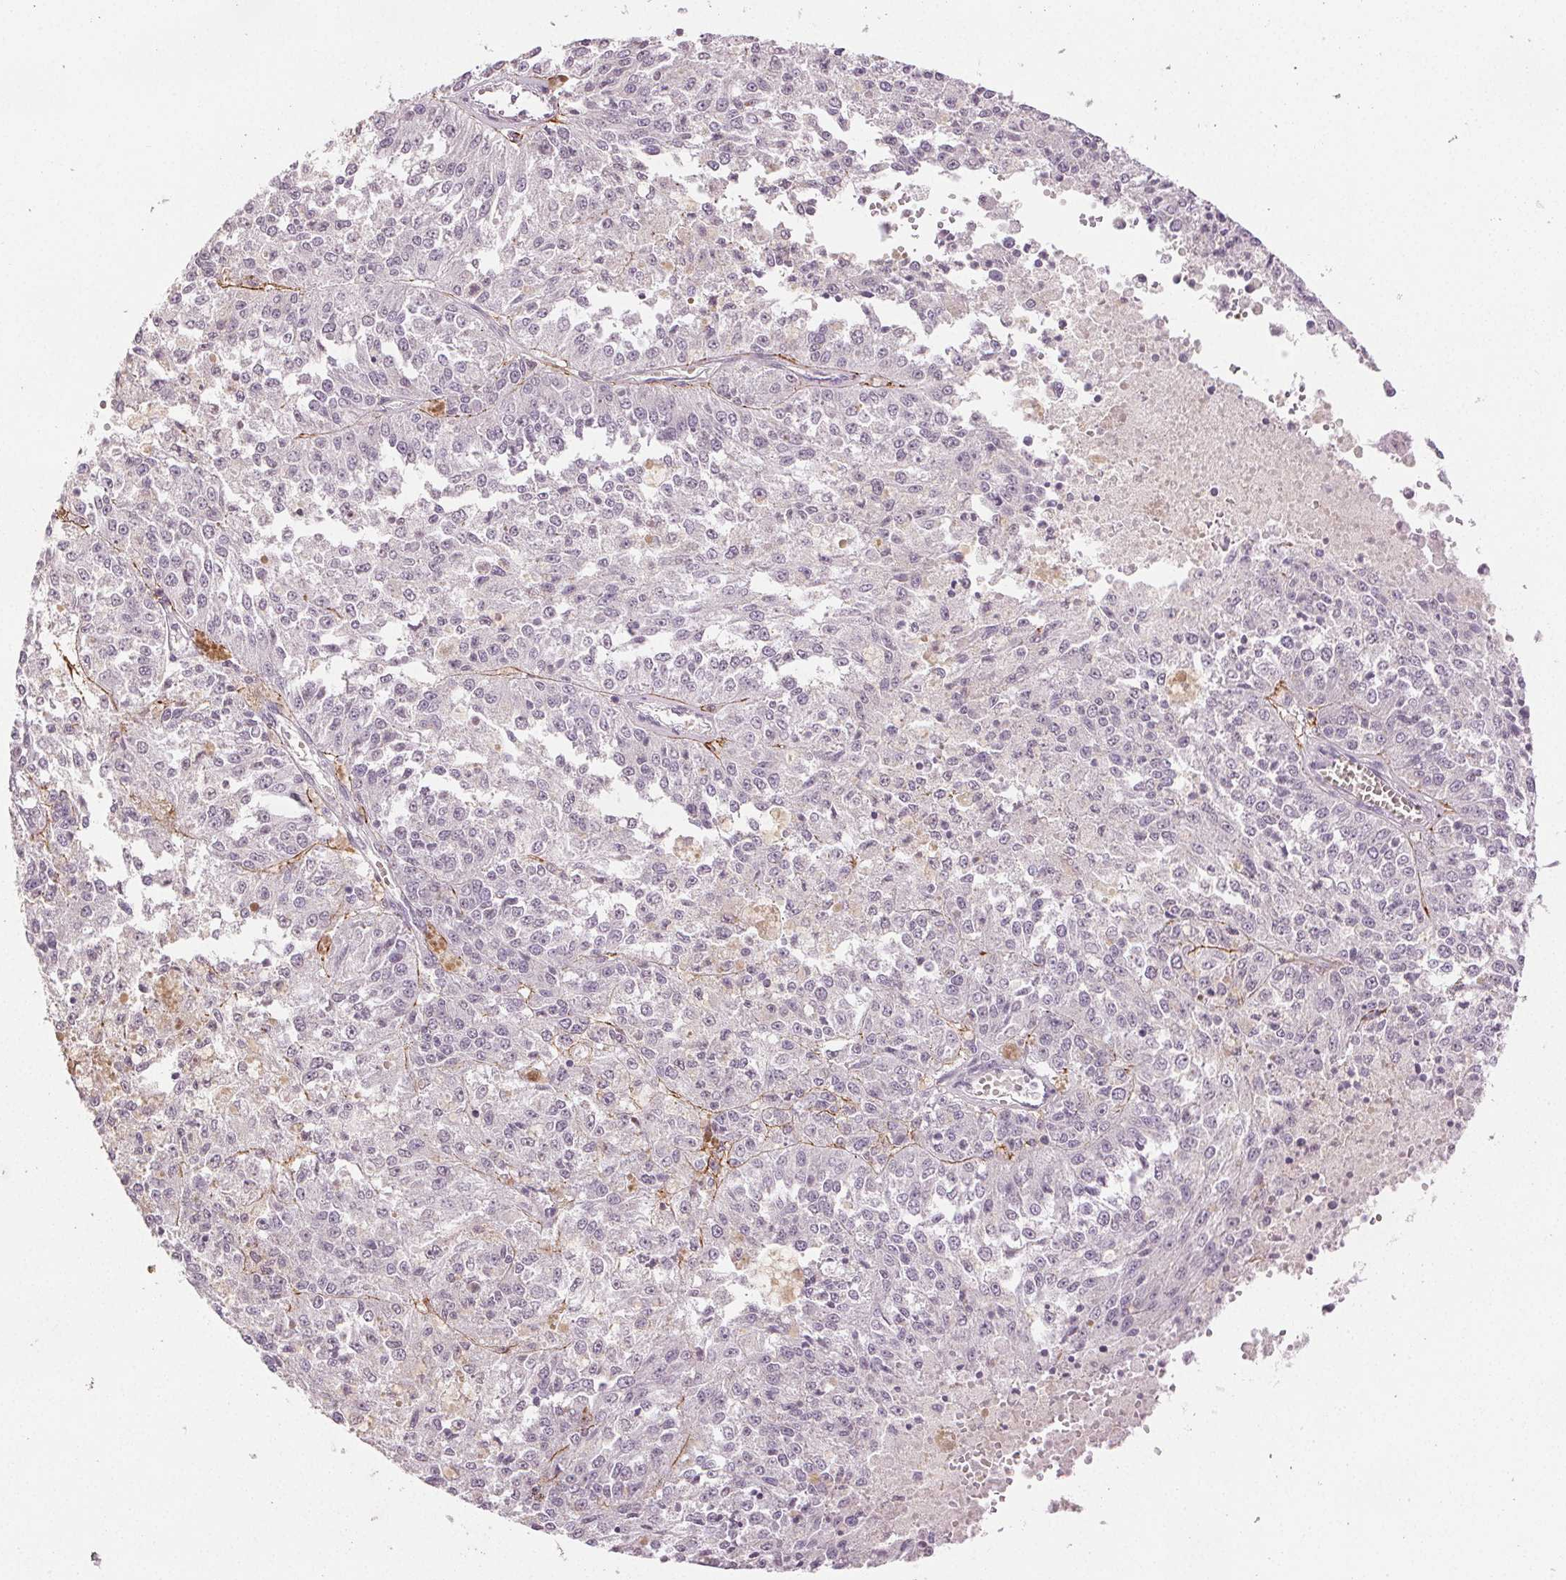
{"staining": {"intensity": "negative", "quantity": "none", "location": "none"}, "tissue": "melanoma", "cell_type": "Tumor cells", "image_type": "cancer", "snomed": [{"axis": "morphology", "description": "Malignant melanoma, Metastatic site"}, {"axis": "topography", "description": "Lymph node"}], "caption": "There is no significant staining in tumor cells of malignant melanoma (metastatic site).", "gene": "FBN1", "patient": {"sex": "female", "age": 64}}